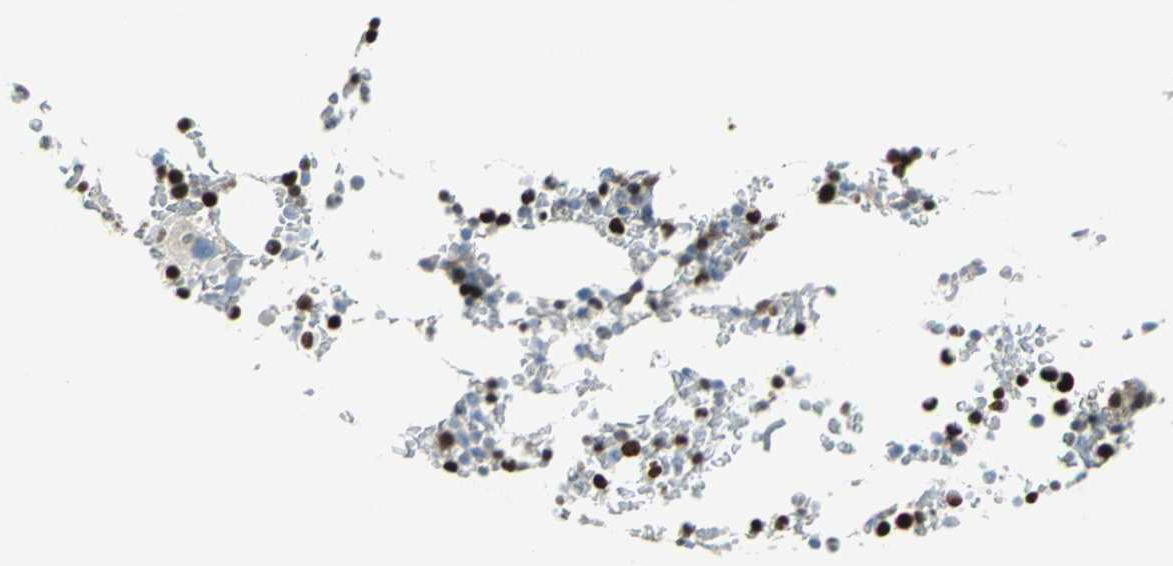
{"staining": {"intensity": "strong", "quantity": "25%-75%", "location": "nuclear"}, "tissue": "bone marrow", "cell_type": "Hematopoietic cells", "image_type": "normal", "snomed": [{"axis": "morphology", "description": "Normal tissue, NOS"}, {"axis": "topography", "description": "Bone marrow"}], "caption": "High-power microscopy captured an IHC micrograph of unremarkable bone marrow, revealing strong nuclear expression in approximately 25%-75% of hematopoietic cells. The staining is performed using DAB (3,3'-diaminobenzidine) brown chromogen to label protein expression. The nuclei are counter-stained blue using hematoxylin.", "gene": "MCM3", "patient": {"sex": "female", "age": 66}}